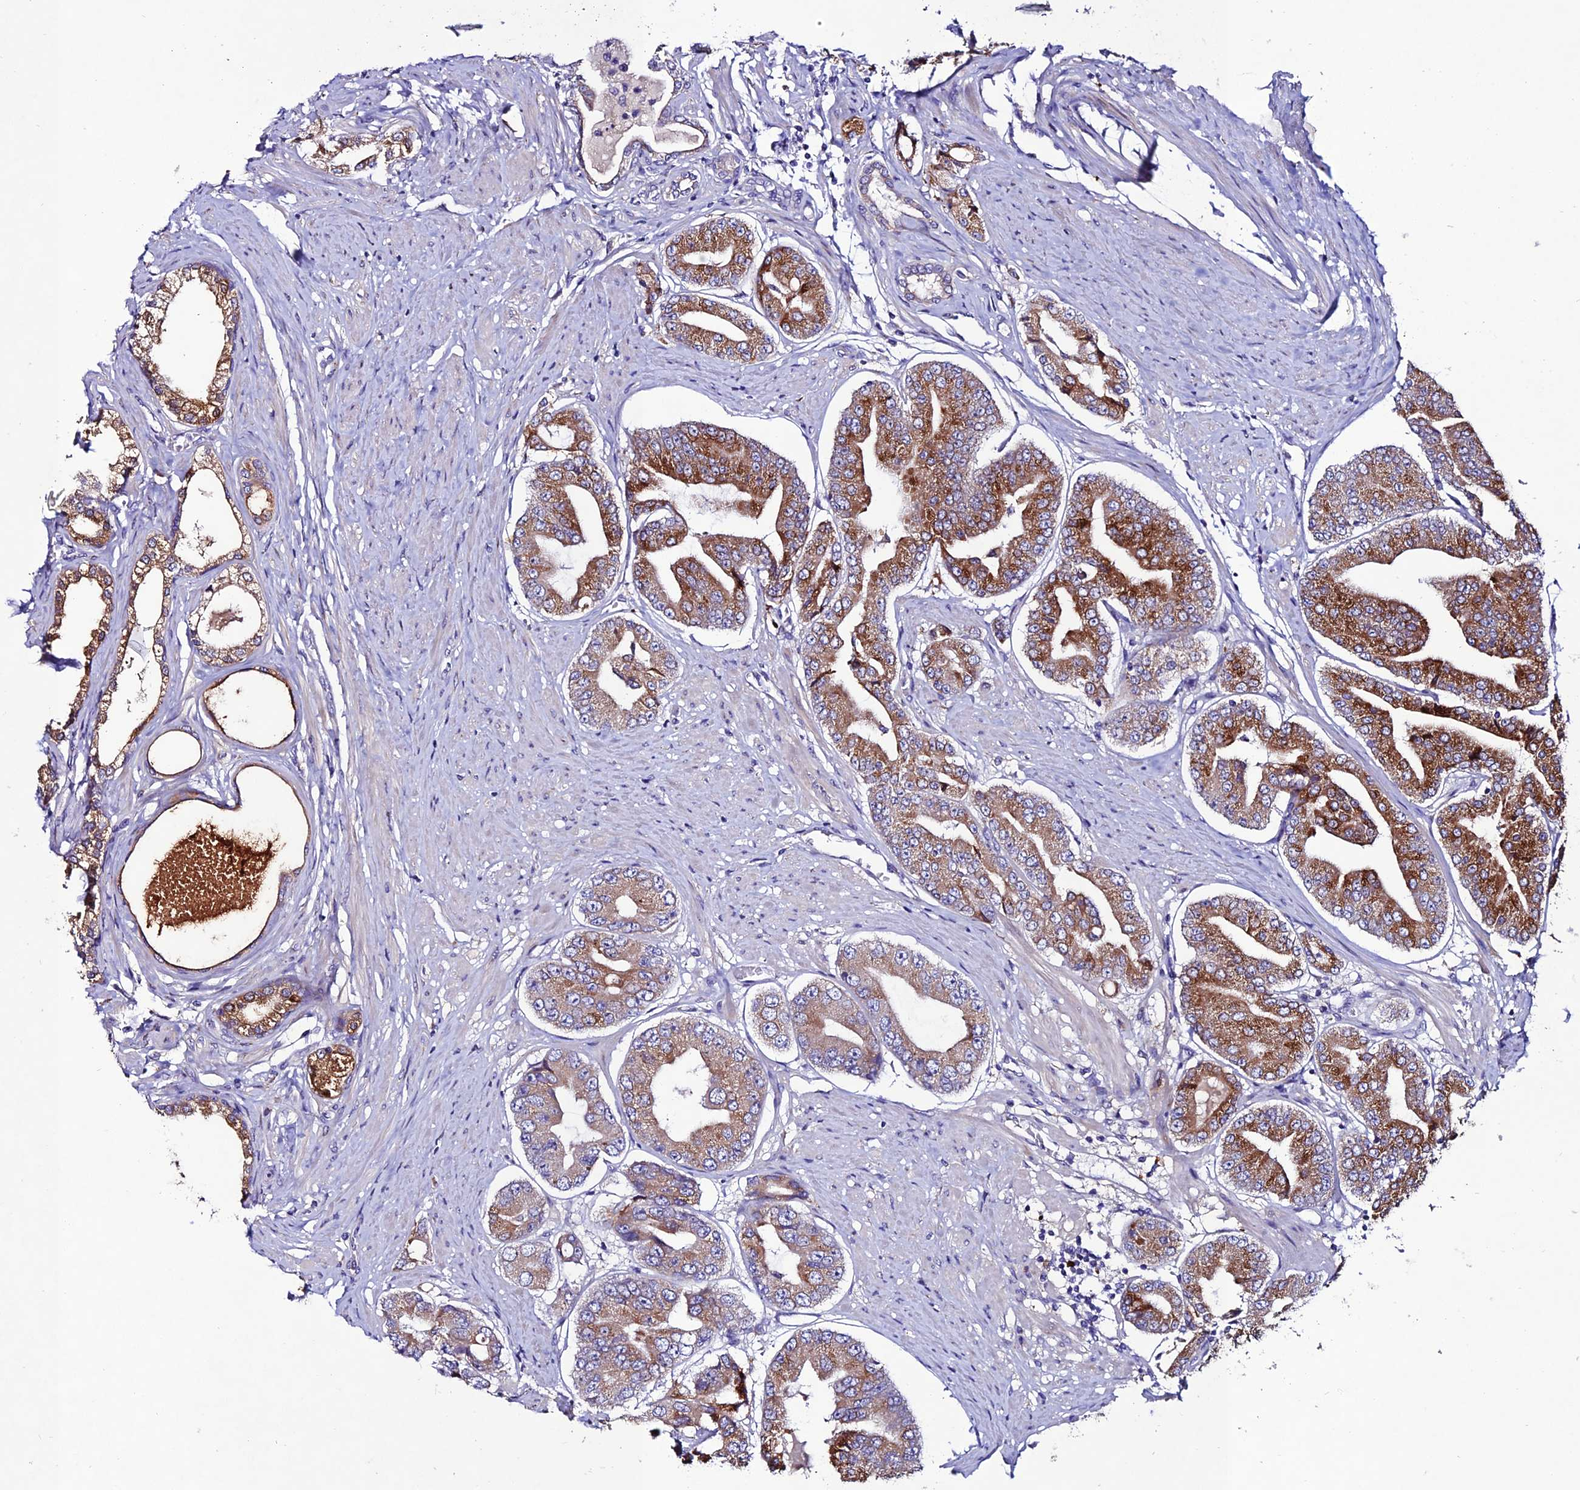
{"staining": {"intensity": "strong", "quantity": ">75%", "location": "cytoplasmic/membranous"}, "tissue": "prostate cancer", "cell_type": "Tumor cells", "image_type": "cancer", "snomed": [{"axis": "morphology", "description": "Adenocarcinoma, High grade"}, {"axis": "topography", "description": "Prostate"}], "caption": "Immunohistochemistry (IHC) (DAB) staining of human prostate cancer (adenocarcinoma (high-grade)) reveals strong cytoplasmic/membranous protein positivity in approximately >75% of tumor cells.", "gene": "OR51Q1", "patient": {"sex": "male", "age": 63}}